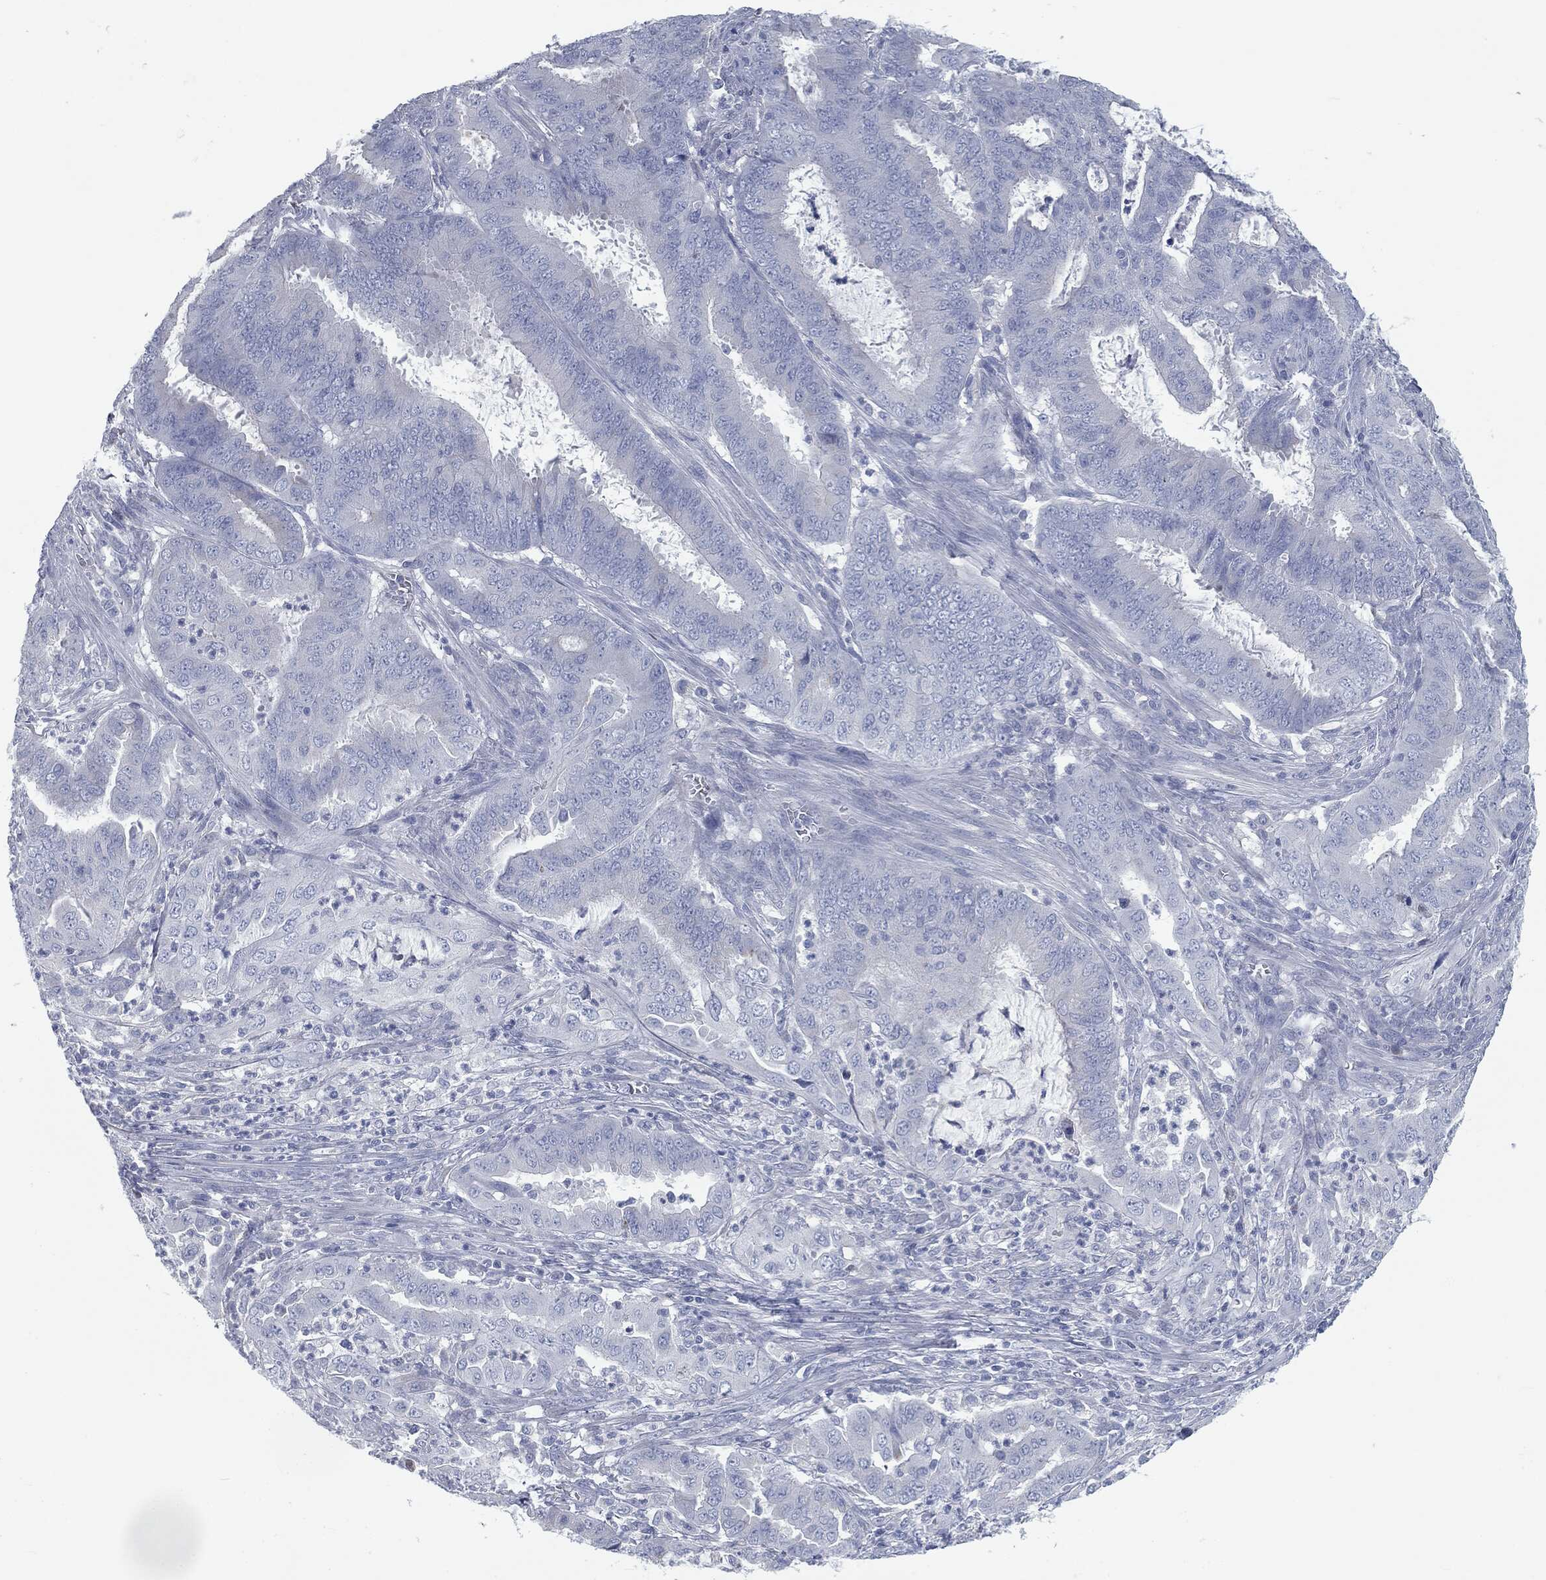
{"staining": {"intensity": "negative", "quantity": "none", "location": "none"}, "tissue": "endometrial cancer", "cell_type": "Tumor cells", "image_type": "cancer", "snomed": [{"axis": "morphology", "description": "Adenocarcinoma, NOS"}, {"axis": "topography", "description": "Endometrium"}], "caption": "Image shows no protein expression in tumor cells of adenocarcinoma (endometrial) tissue. (DAB (3,3'-diaminobenzidine) immunohistochemistry (IHC) visualized using brightfield microscopy, high magnification).", "gene": "CAV3", "patient": {"sex": "female", "age": 51}}